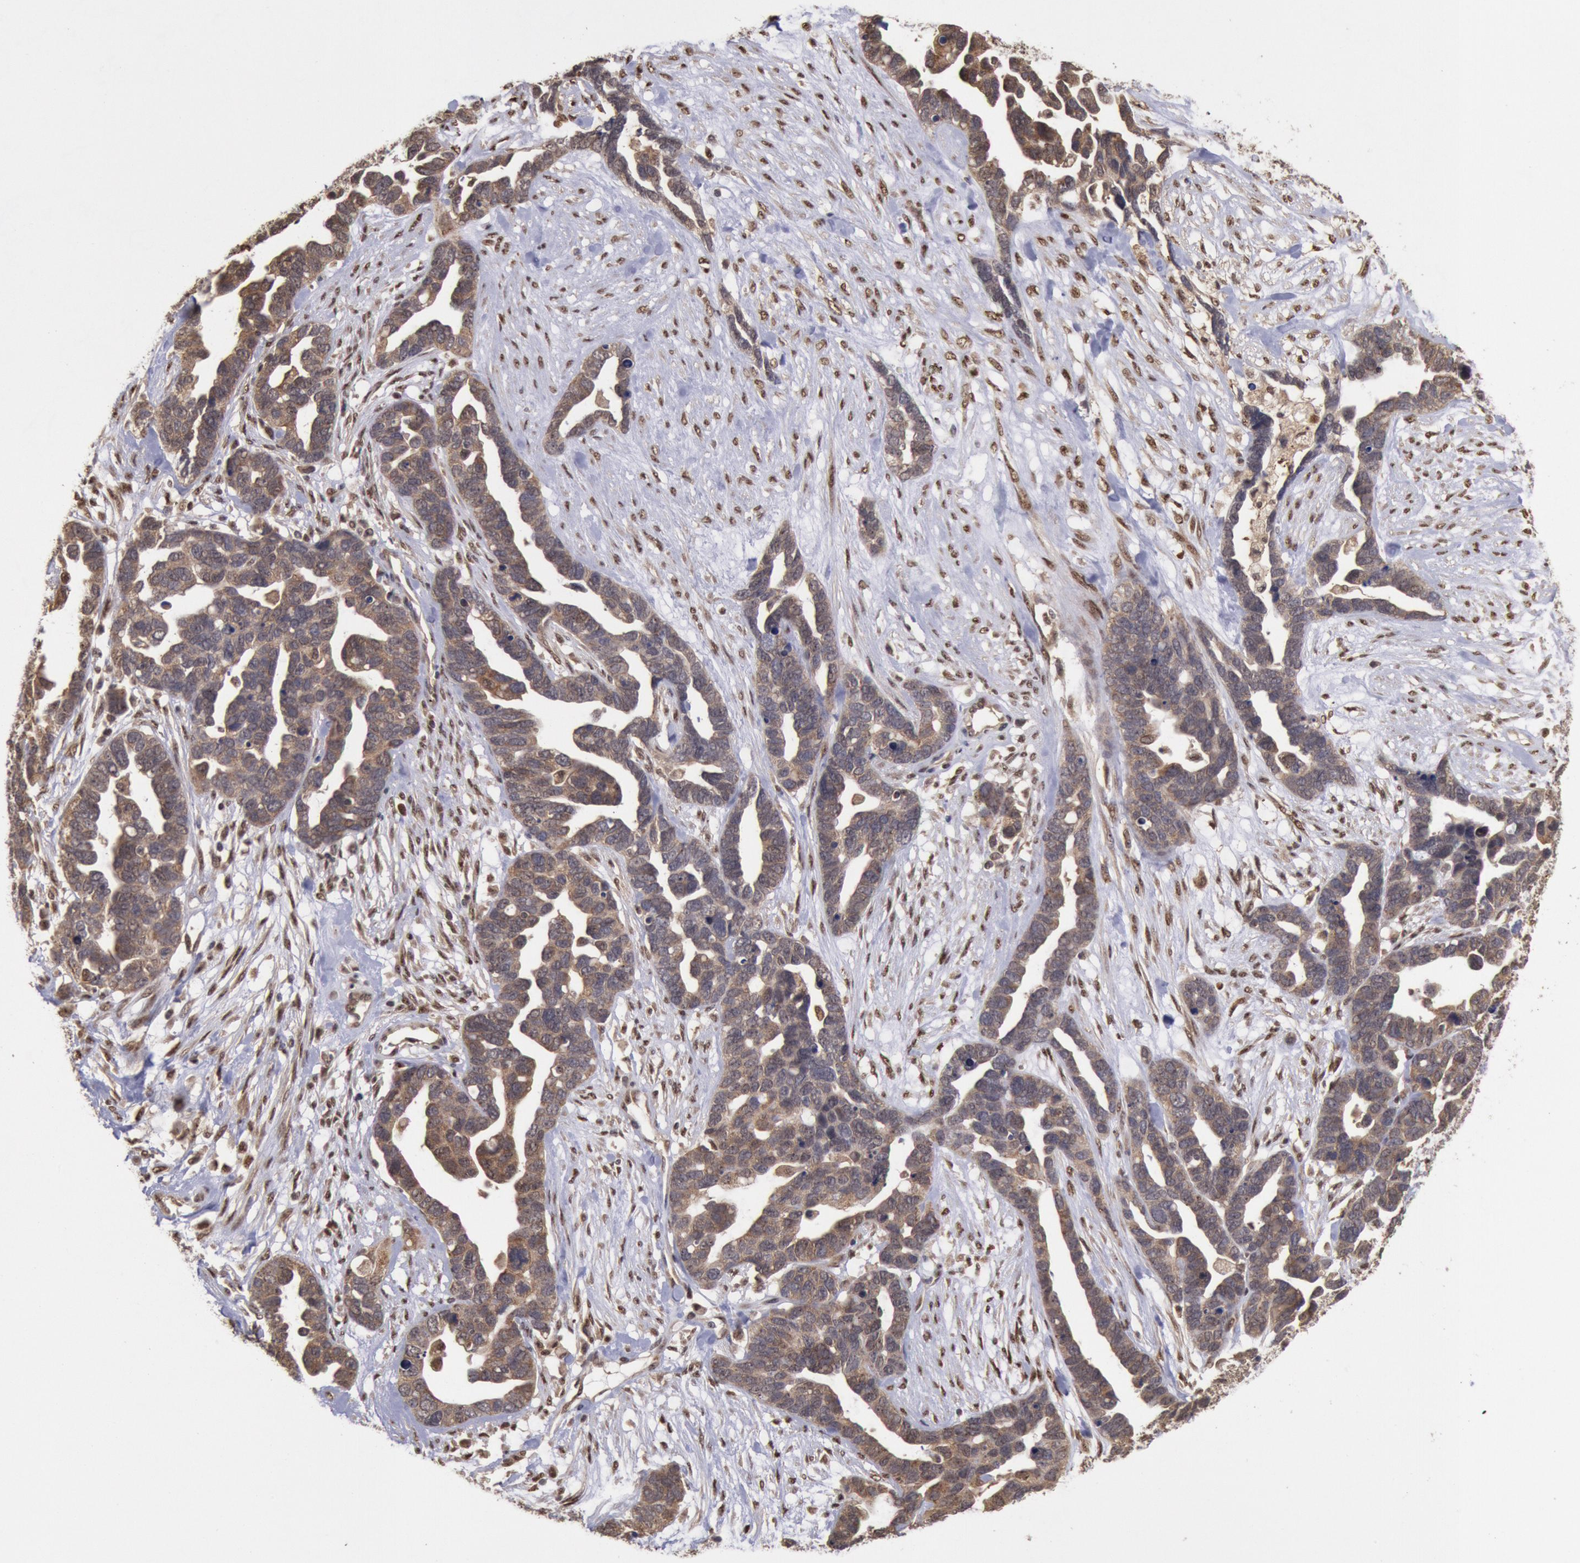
{"staining": {"intensity": "moderate", "quantity": ">75%", "location": "cytoplasmic/membranous"}, "tissue": "ovarian cancer", "cell_type": "Tumor cells", "image_type": "cancer", "snomed": [{"axis": "morphology", "description": "Cystadenocarcinoma, serous, NOS"}, {"axis": "topography", "description": "Ovary"}], "caption": "A brown stain shows moderate cytoplasmic/membranous staining of a protein in human serous cystadenocarcinoma (ovarian) tumor cells. The staining was performed using DAB to visualize the protein expression in brown, while the nuclei were stained in blue with hematoxylin (Magnification: 20x).", "gene": "STX17", "patient": {"sex": "female", "age": 54}}